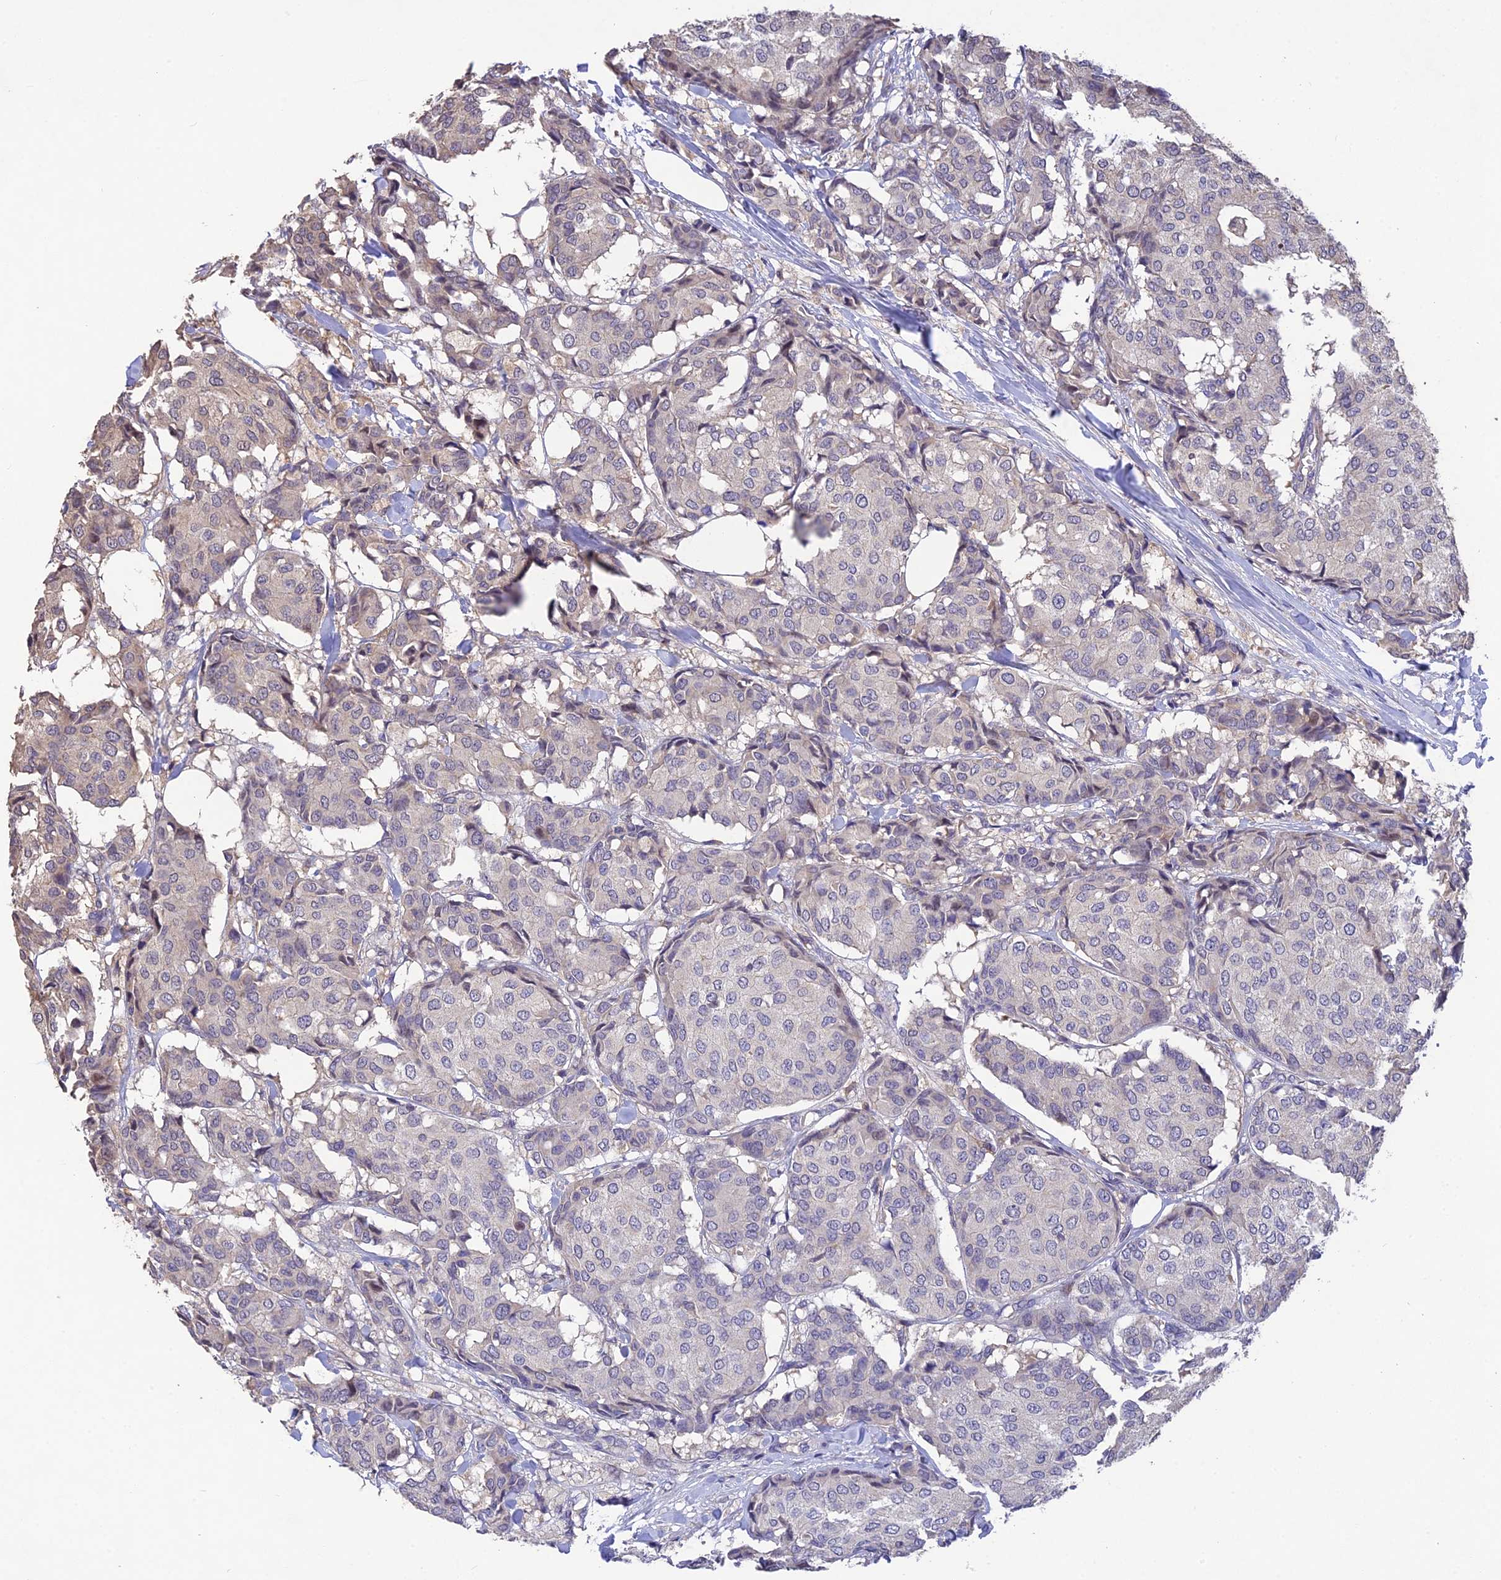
{"staining": {"intensity": "negative", "quantity": "none", "location": "none"}, "tissue": "breast cancer", "cell_type": "Tumor cells", "image_type": "cancer", "snomed": [{"axis": "morphology", "description": "Duct carcinoma"}, {"axis": "topography", "description": "Breast"}], "caption": "Protein analysis of breast cancer (infiltrating ductal carcinoma) displays no significant positivity in tumor cells.", "gene": "DENND5B", "patient": {"sex": "female", "age": 75}}